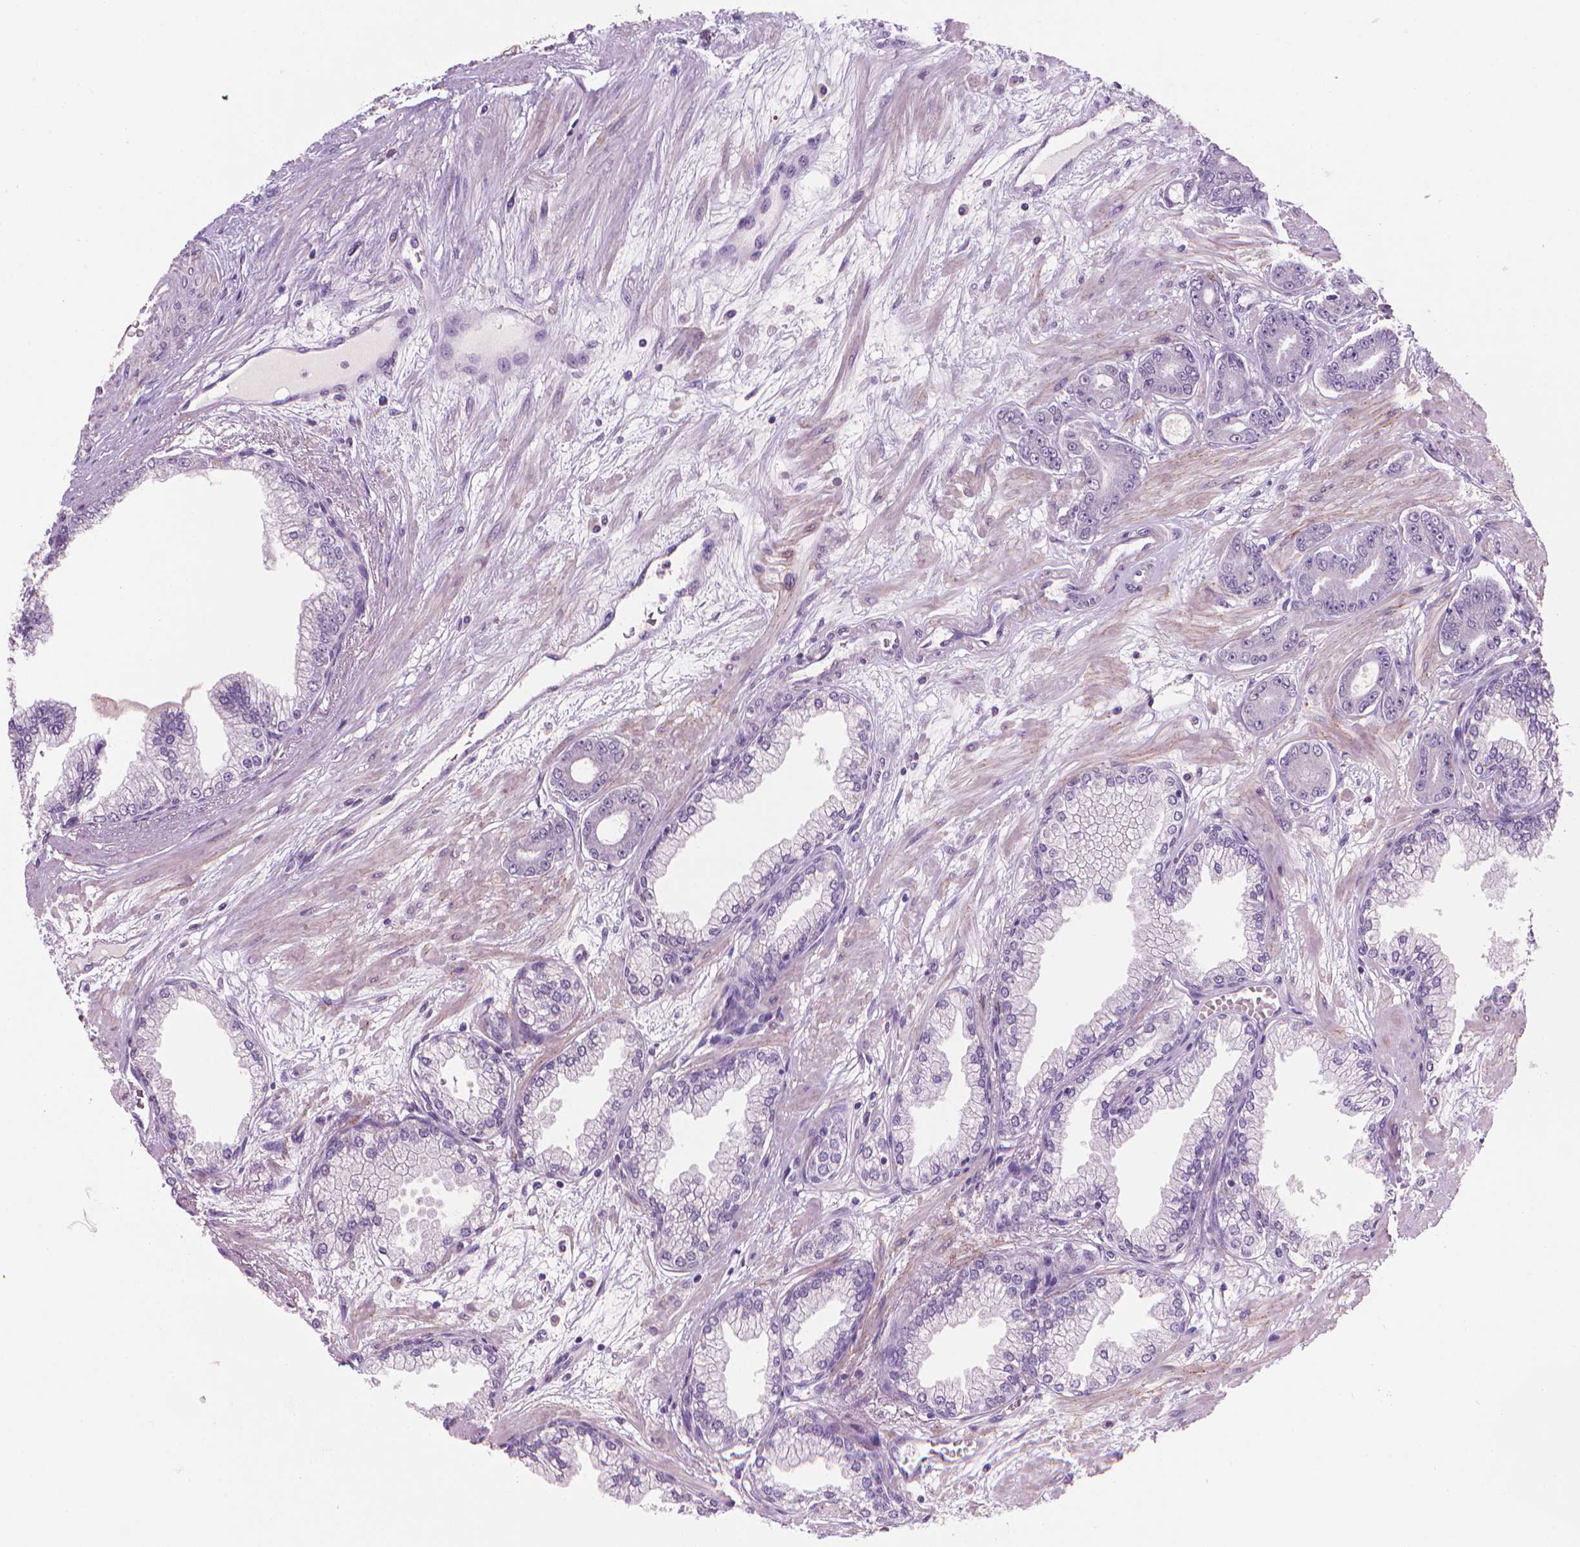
{"staining": {"intensity": "negative", "quantity": "none", "location": "none"}, "tissue": "prostate cancer", "cell_type": "Tumor cells", "image_type": "cancer", "snomed": [{"axis": "morphology", "description": "Adenocarcinoma, Low grade"}, {"axis": "topography", "description": "Prostate"}], "caption": "A histopathology image of human prostate low-grade adenocarcinoma is negative for staining in tumor cells.", "gene": "MUC1", "patient": {"sex": "male", "age": 64}}